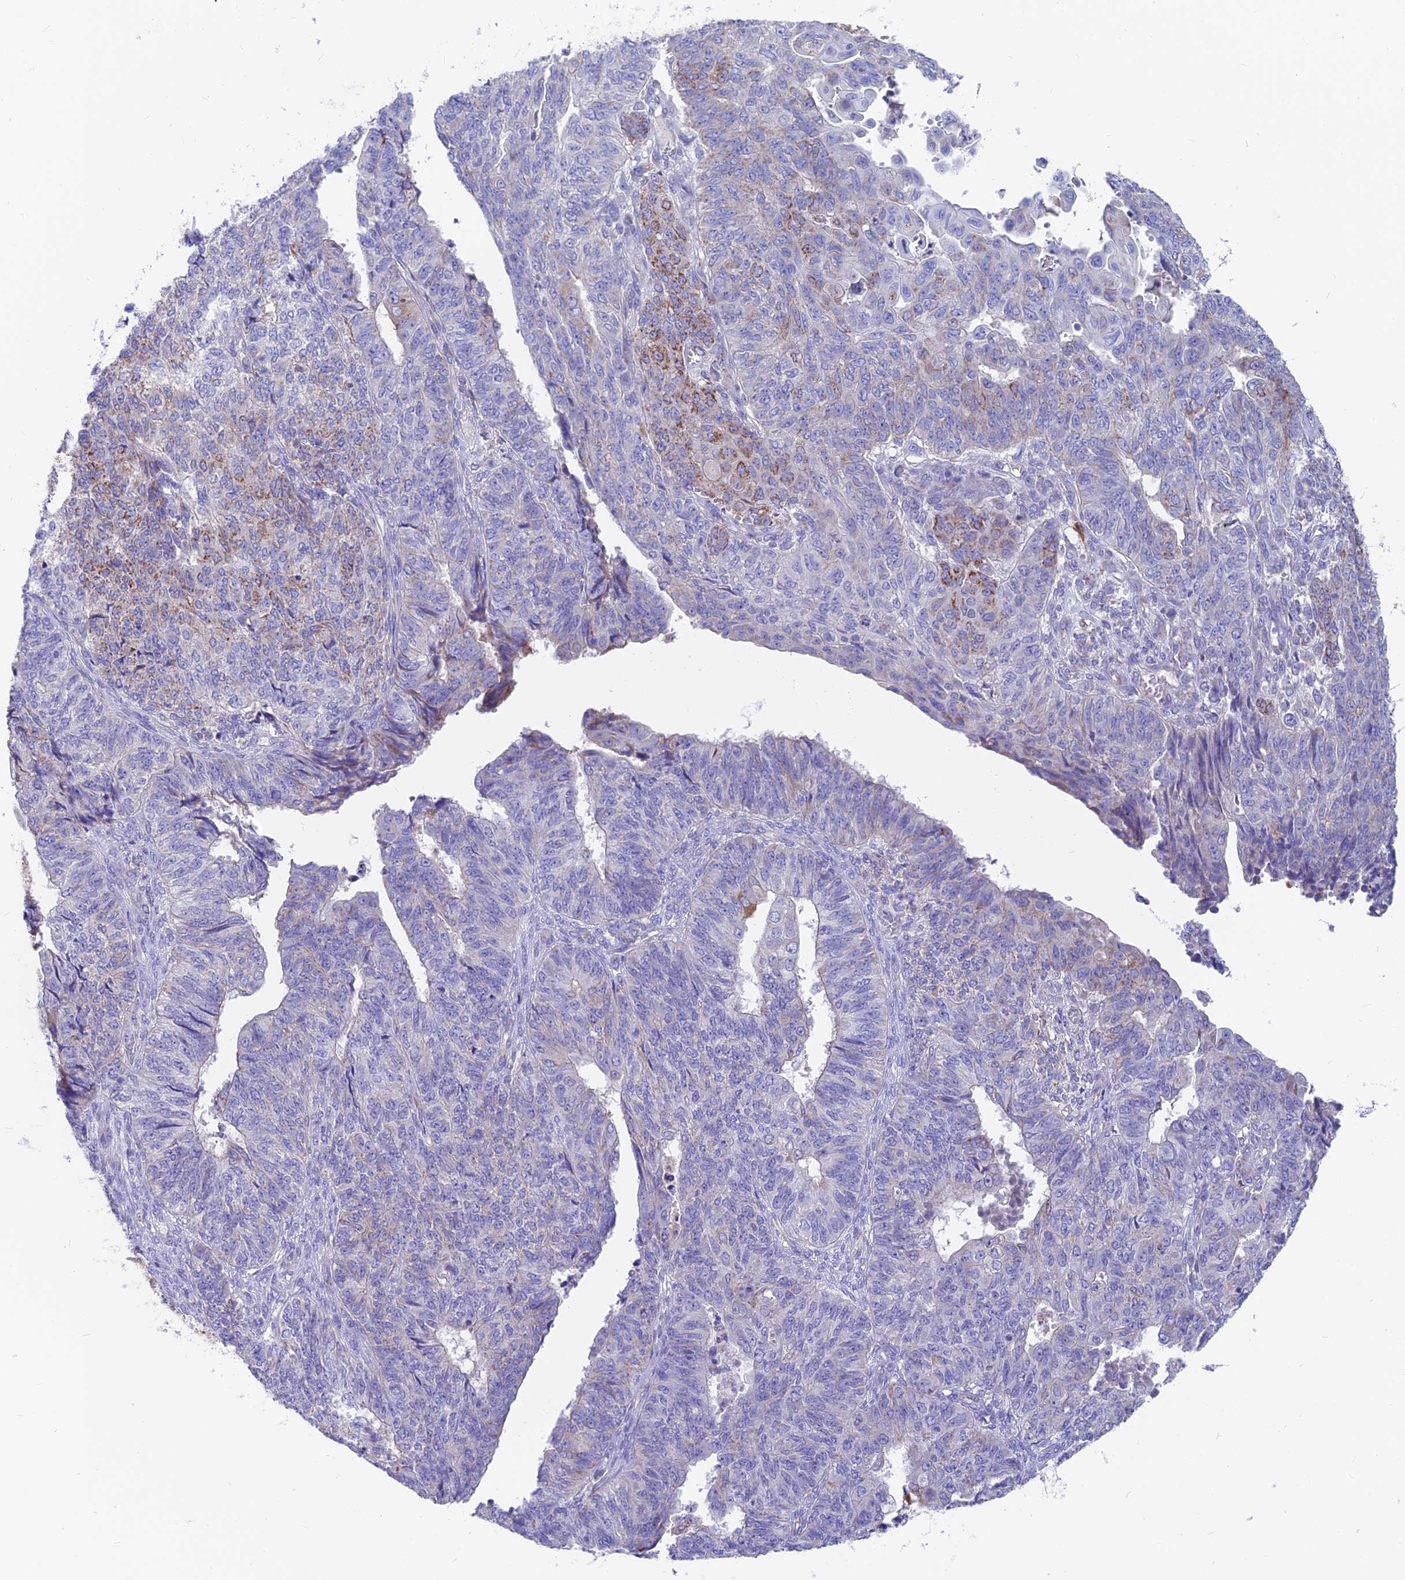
{"staining": {"intensity": "moderate", "quantity": "<25%", "location": "cytoplasmic/membranous"}, "tissue": "endometrial cancer", "cell_type": "Tumor cells", "image_type": "cancer", "snomed": [{"axis": "morphology", "description": "Adenocarcinoma, NOS"}, {"axis": "topography", "description": "Endometrium"}], "caption": "This histopathology image demonstrates immunohistochemistry staining of adenocarcinoma (endometrial), with low moderate cytoplasmic/membranous expression in about <25% of tumor cells.", "gene": "TIGD6", "patient": {"sex": "female", "age": 32}}